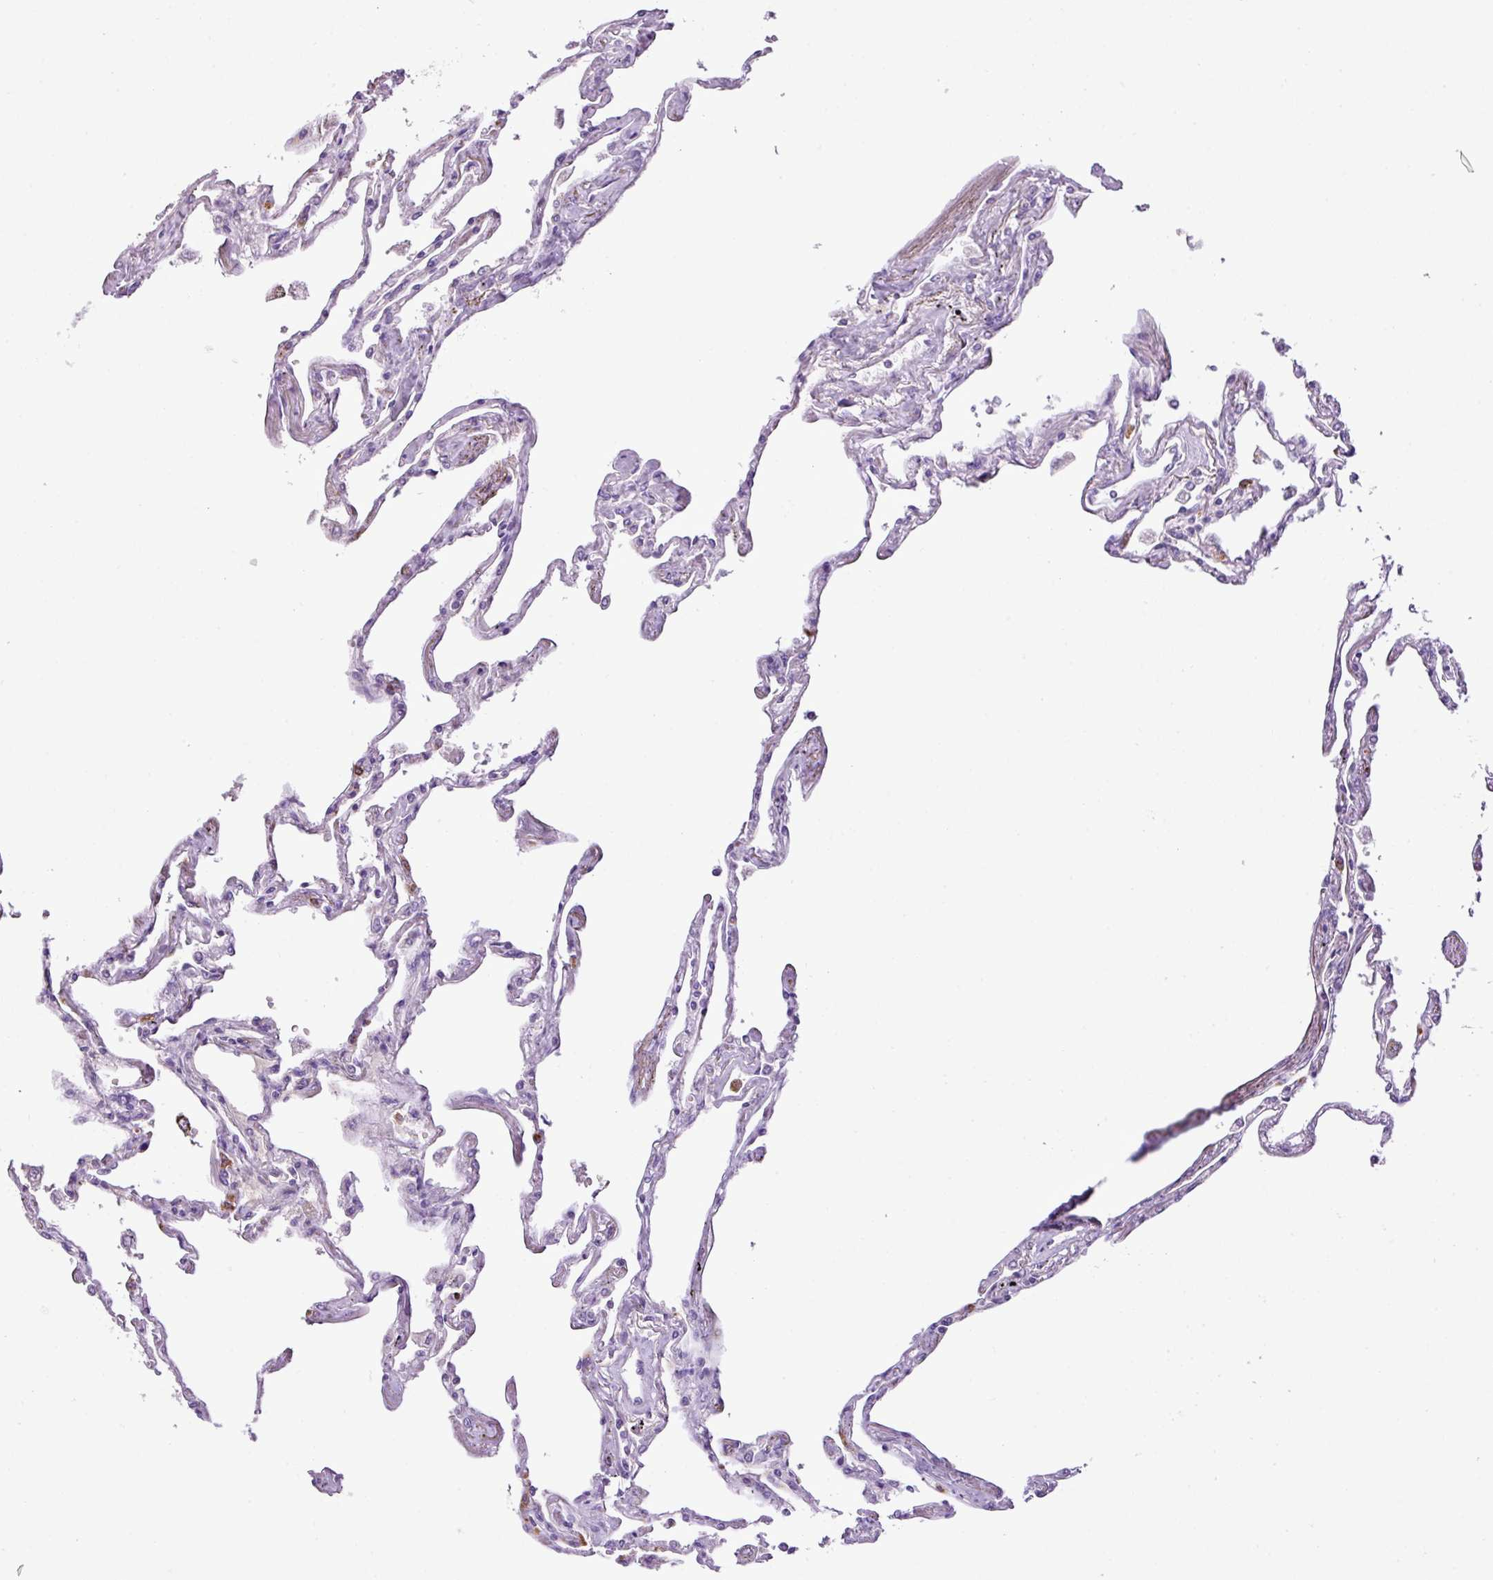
{"staining": {"intensity": "negative", "quantity": "none", "location": "none"}, "tissue": "lung", "cell_type": "Alveolar cells", "image_type": "normal", "snomed": [{"axis": "morphology", "description": "Normal tissue, NOS"}, {"axis": "topography", "description": "Lung"}], "caption": "Micrograph shows no significant protein expression in alveolar cells of unremarkable lung. The staining is performed using DAB (3,3'-diaminobenzidine) brown chromogen with nuclei counter-stained in using hematoxylin.", "gene": "HTR3E", "patient": {"sex": "female", "age": 67}}